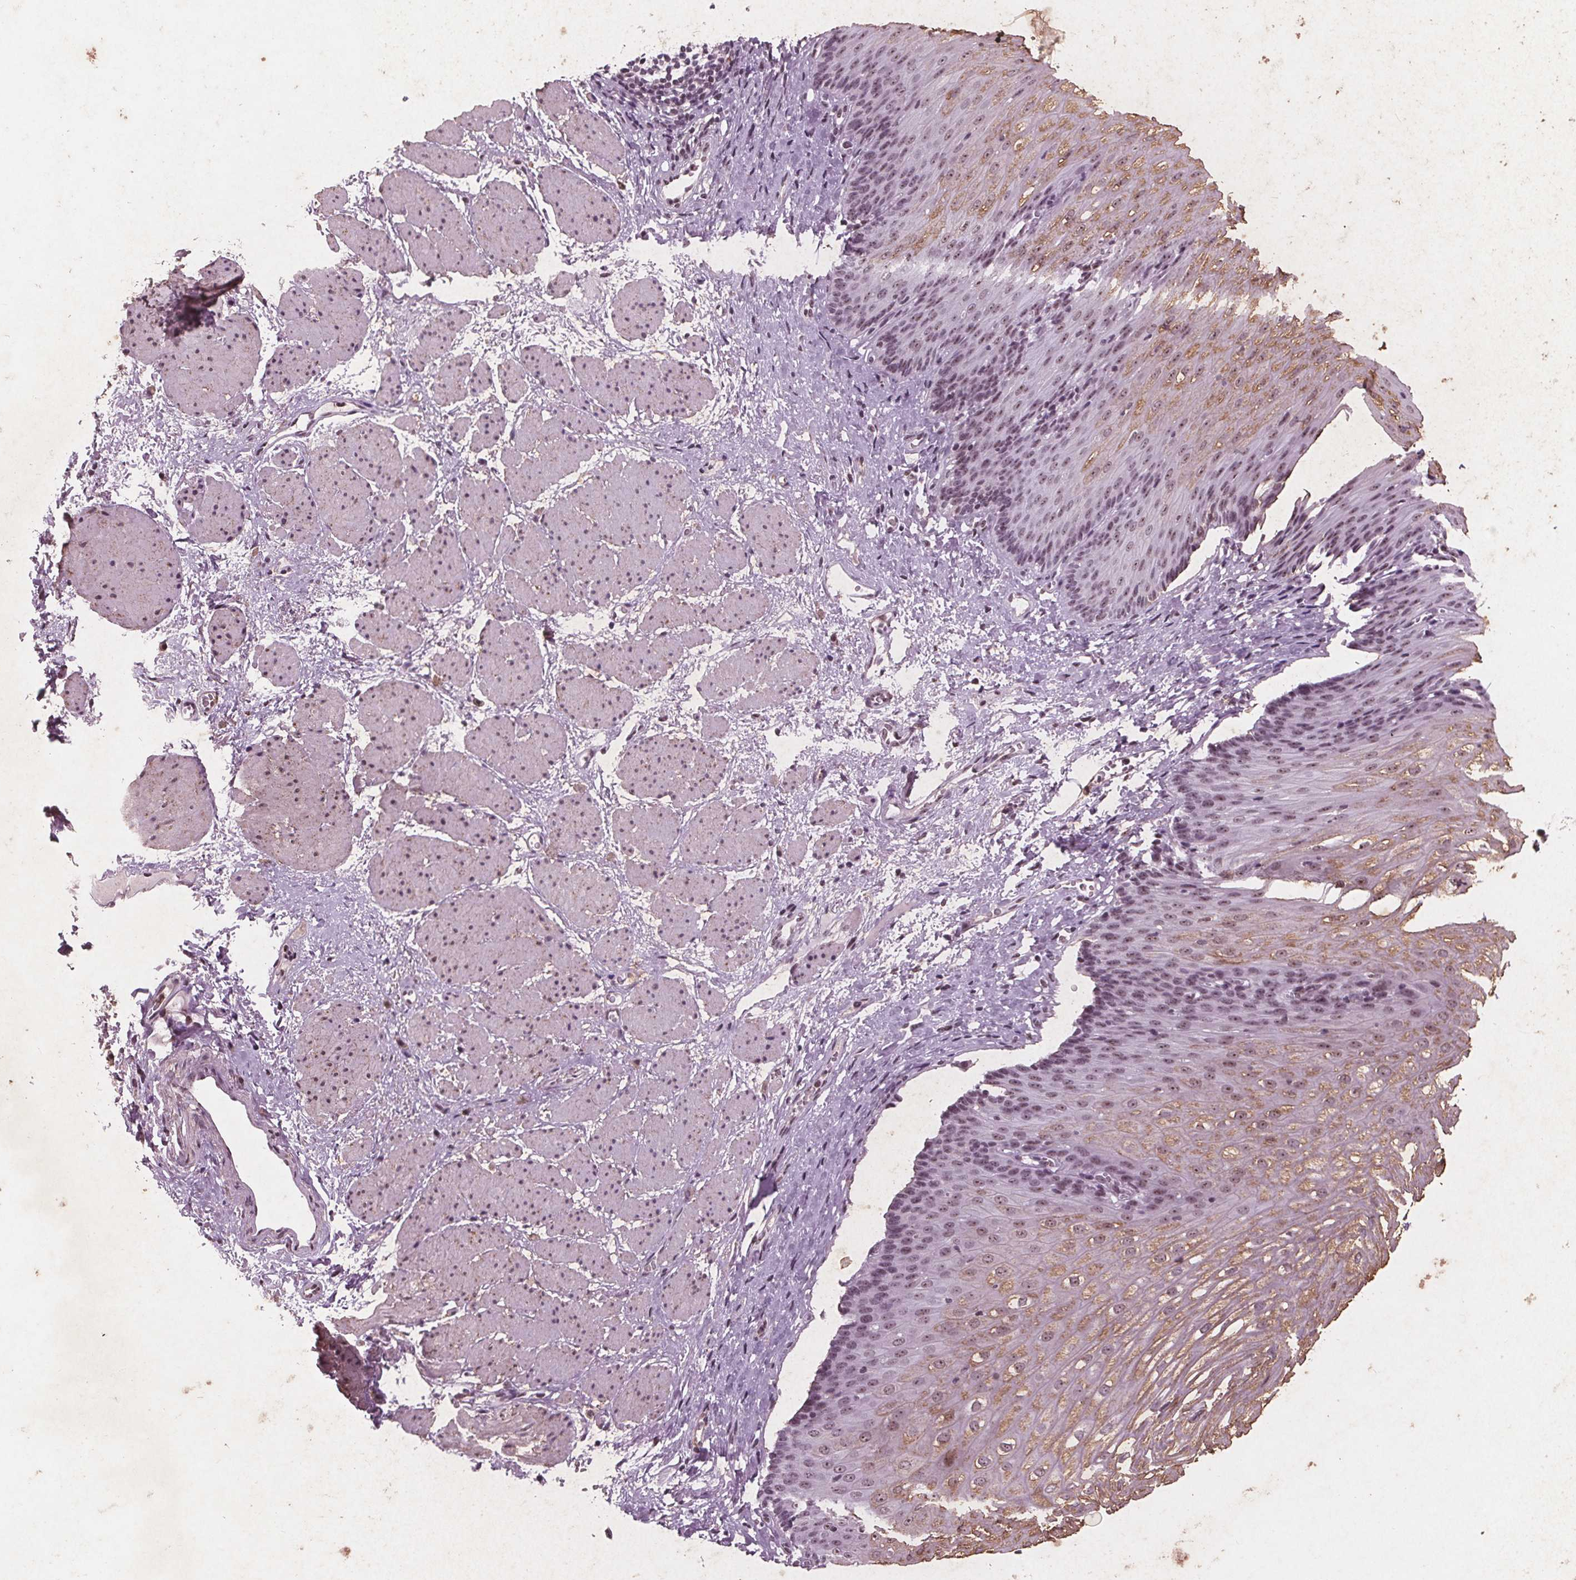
{"staining": {"intensity": "moderate", "quantity": ">75%", "location": "nuclear"}, "tissue": "esophagus", "cell_type": "Squamous epithelial cells", "image_type": "normal", "snomed": [{"axis": "morphology", "description": "Normal tissue, NOS"}, {"axis": "topography", "description": "Esophagus"}], "caption": "Protein expression analysis of unremarkable esophagus displays moderate nuclear expression in approximately >75% of squamous epithelial cells.", "gene": "RPS6KA2", "patient": {"sex": "male", "age": 62}}